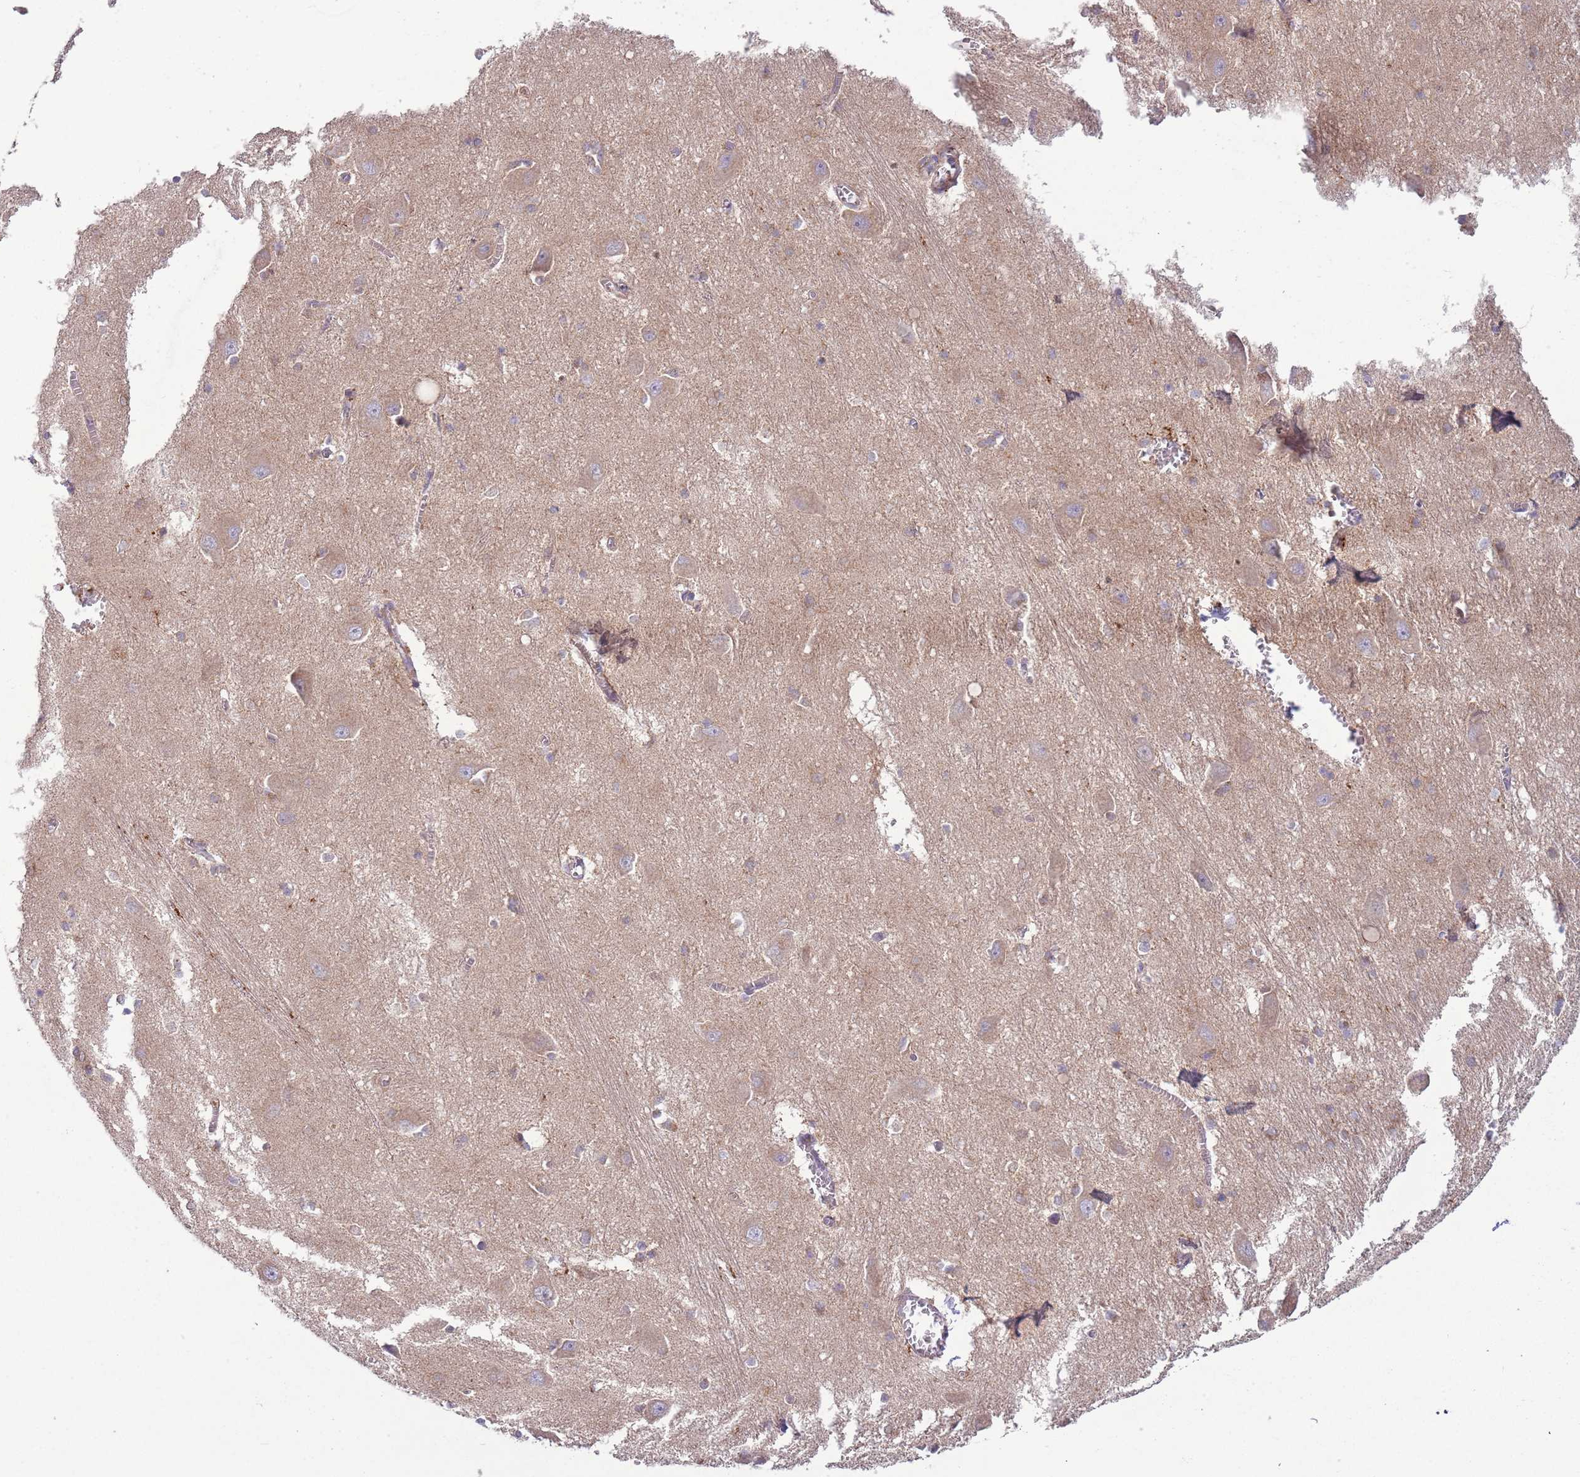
{"staining": {"intensity": "weak", "quantity": "25%-75%", "location": "cytoplasmic/membranous"}, "tissue": "caudate", "cell_type": "Glial cells", "image_type": "normal", "snomed": [{"axis": "morphology", "description": "Normal tissue, NOS"}, {"axis": "topography", "description": "Lateral ventricle wall"}], "caption": "Protein analysis of normal caudate demonstrates weak cytoplasmic/membranous staining in approximately 25%-75% of glial cells. The staining is performed using DAB brown chromogen to label protein expression. The nuclei are counter-stained blue using hematoxylin.", "gene": "DTD2", "patient": {"sex": "male", "age": 37}}